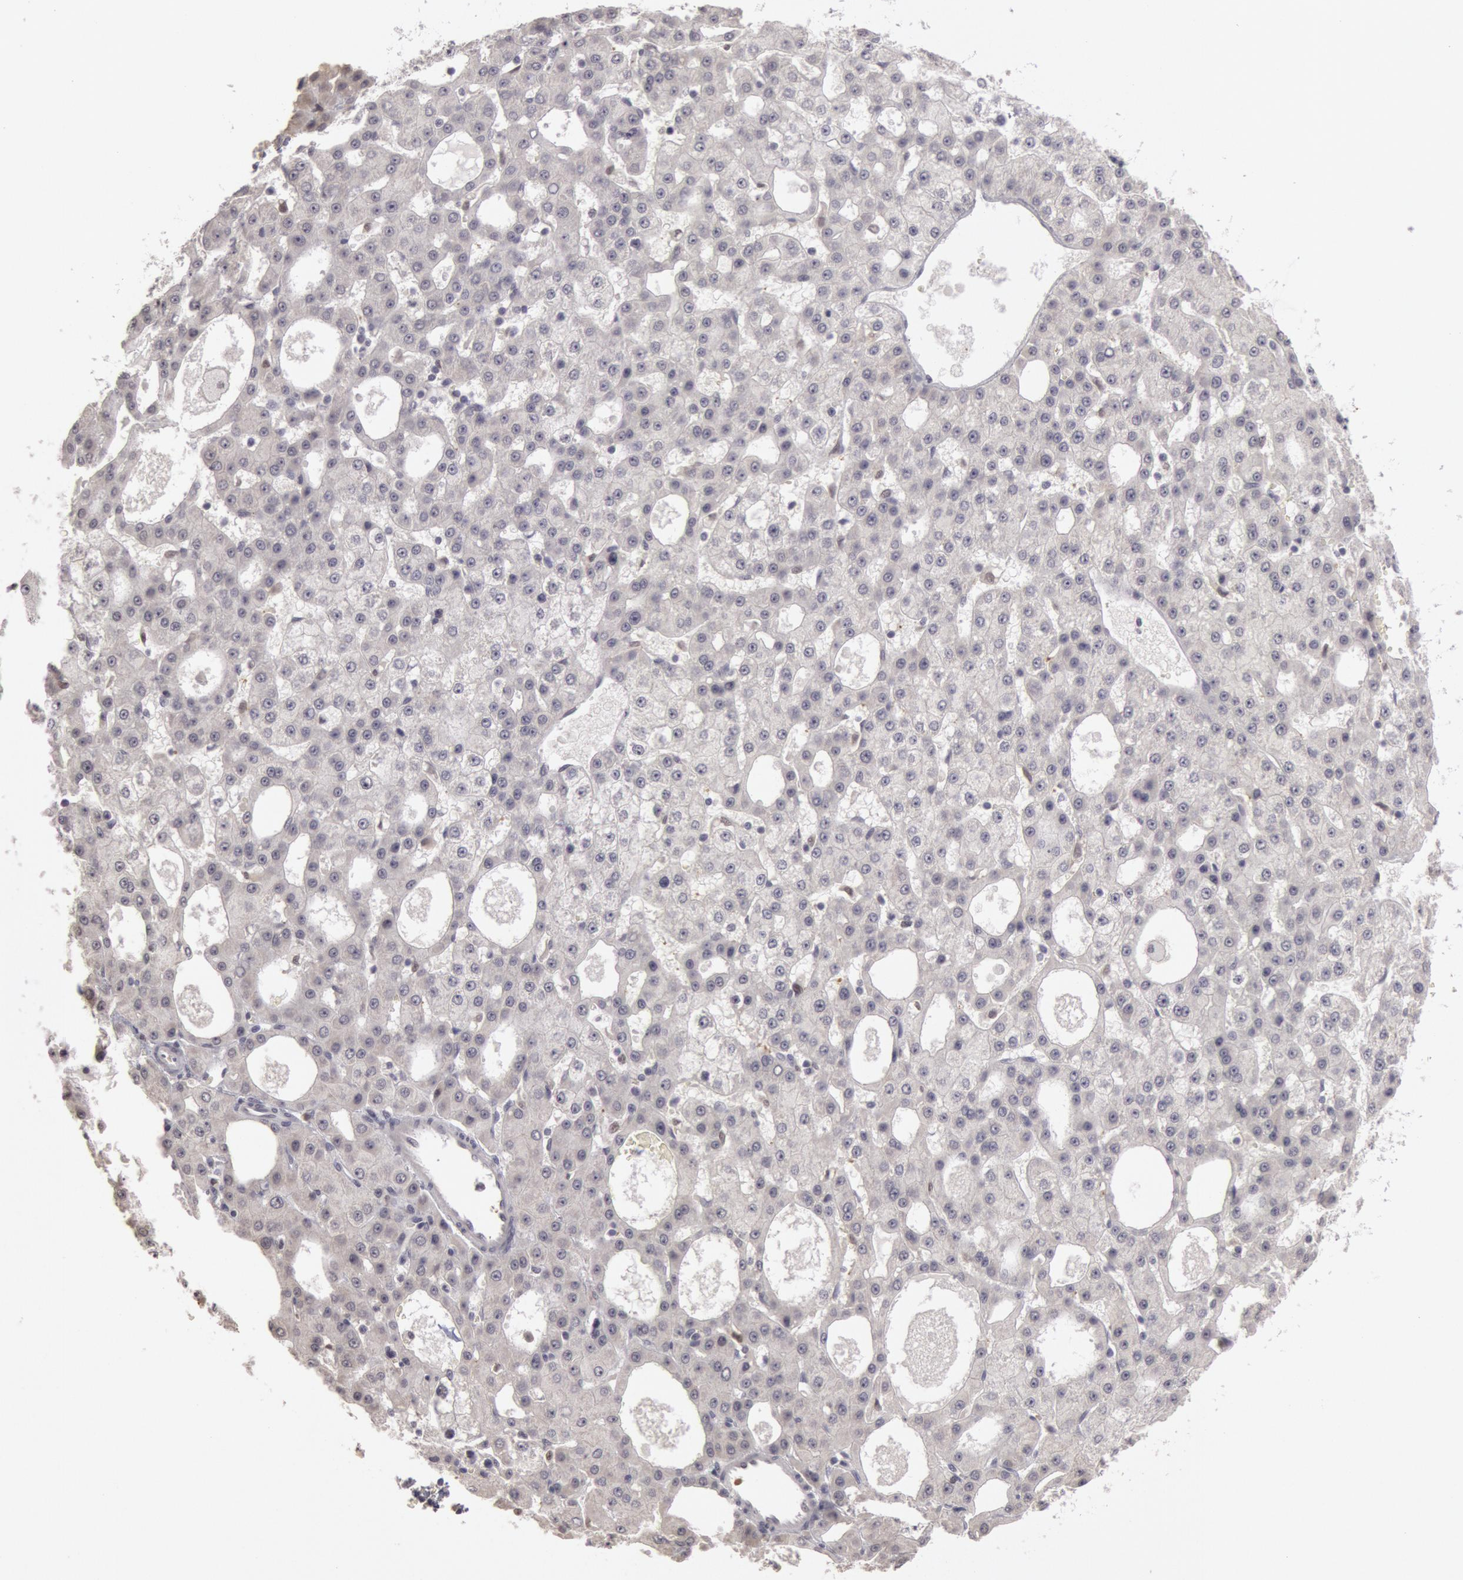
{"staining": {"intensity": "negative", "quantity": "none", "location": "none"}, "tissue": "liver cancer", "cell_type": "Tumor cells", "image_type": "cancer", "snomed": [{"axis": "morphology", "description": "Carcinoma, Hepatocellular, NOS"}, {"axis": "topography", "description": "Liver"}], "caption": "Immunohistochemistry image of human liver cancer (hepatocellular carcinoma) stained for a protein (brown), which reveals no staining in tumor cells.", "gene": "RIMBP3C", "patient": {"sex": "male", "age": 47}}